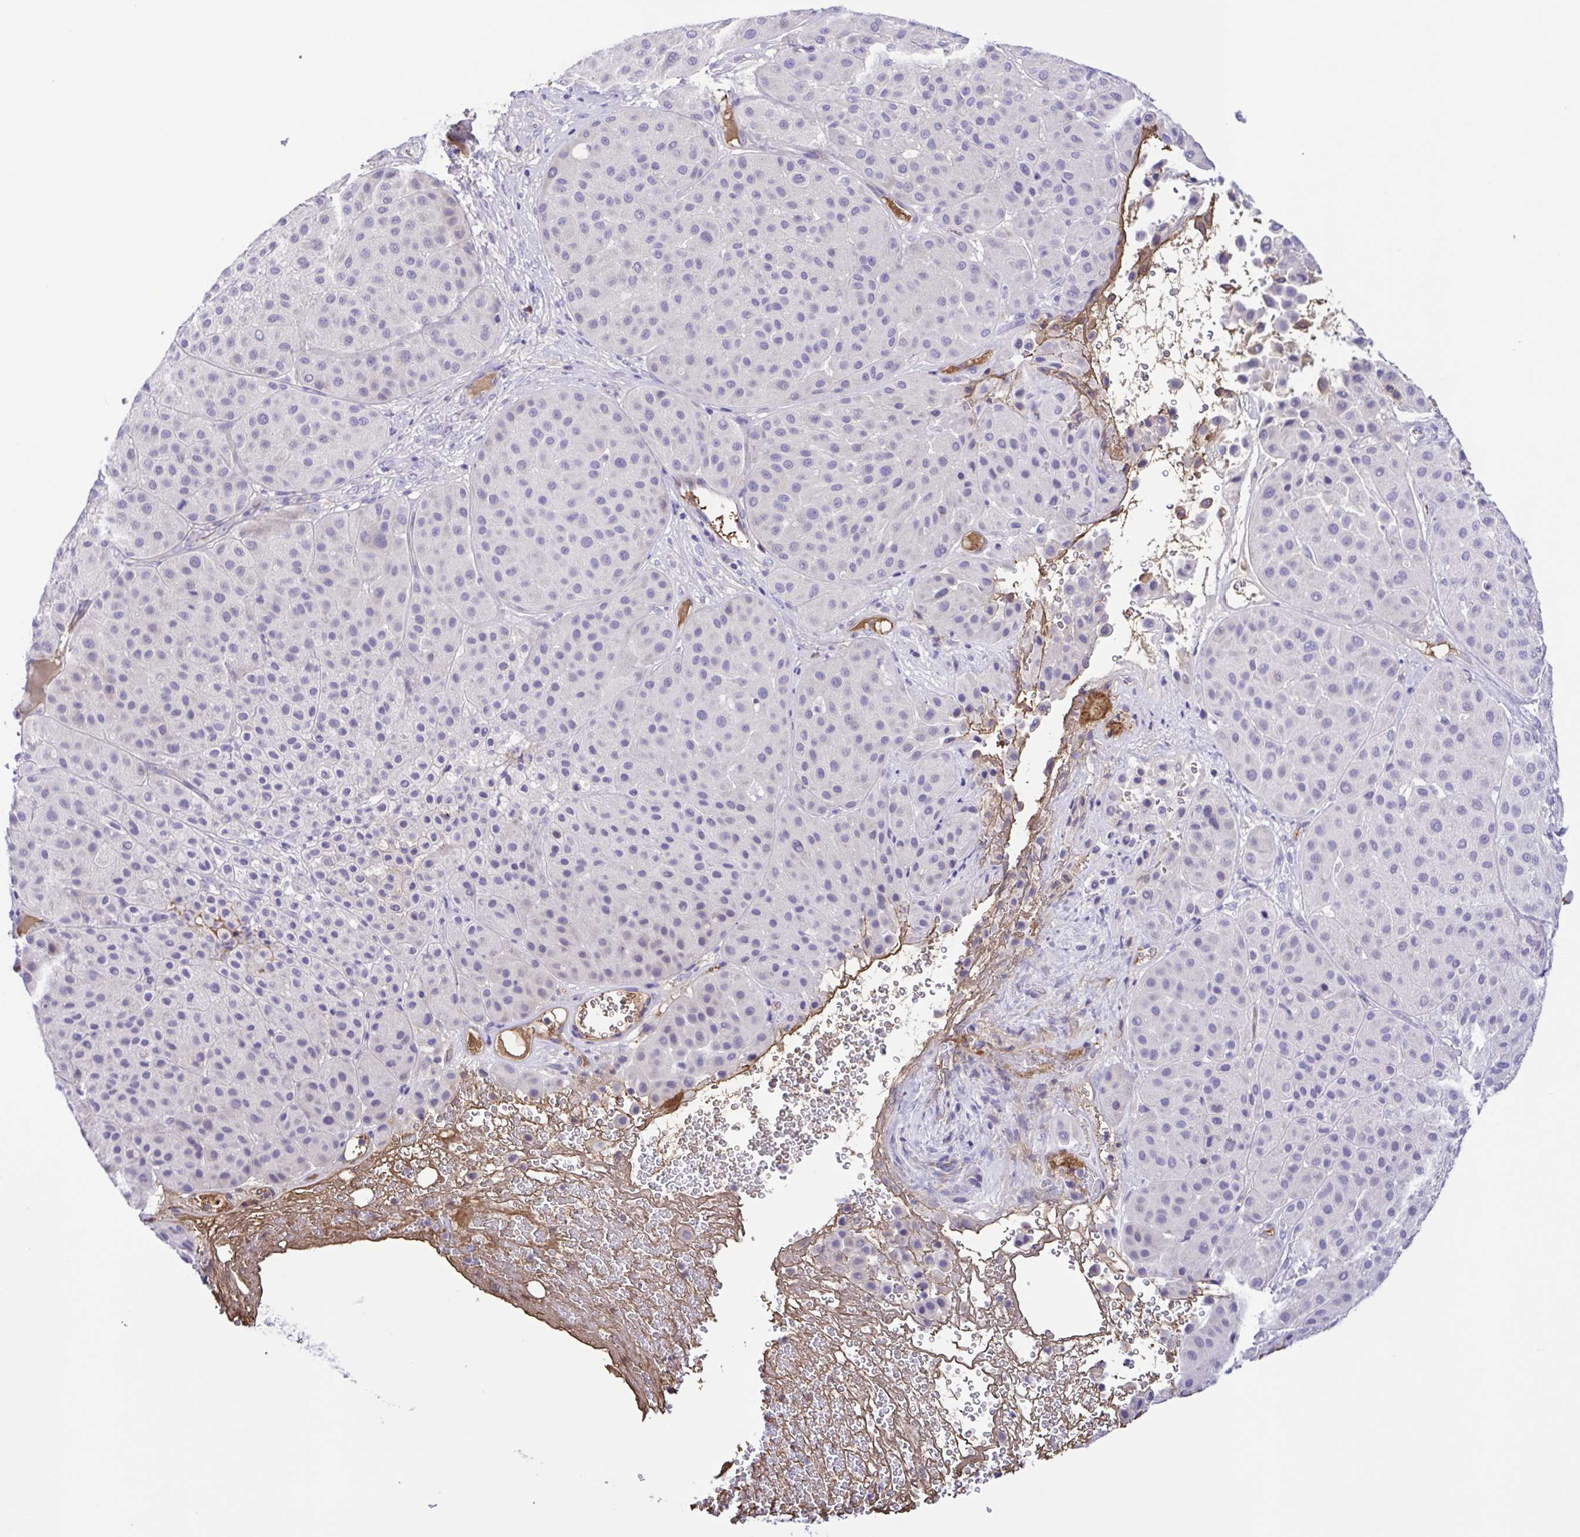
{"staining": {"intensity": "negative", "quantity": "none", "location": "none"}, "tissue": "melanoma", "cell_type": "Tumor cells", "image_type": "cancer", "snomed": [{"axis": "morphology", "description": "Malignant melanoma, Metastatic site"}, {"axis": "topography", "description": "Smooth muscle"}], "caption": "Human malignant melanoma (metastatic site) stained for a protein using immunohistochemistry exhibits no positivity in tumor cells.", "gene": "GABBR2", "patient": {"sex": "male", "age": 41}}